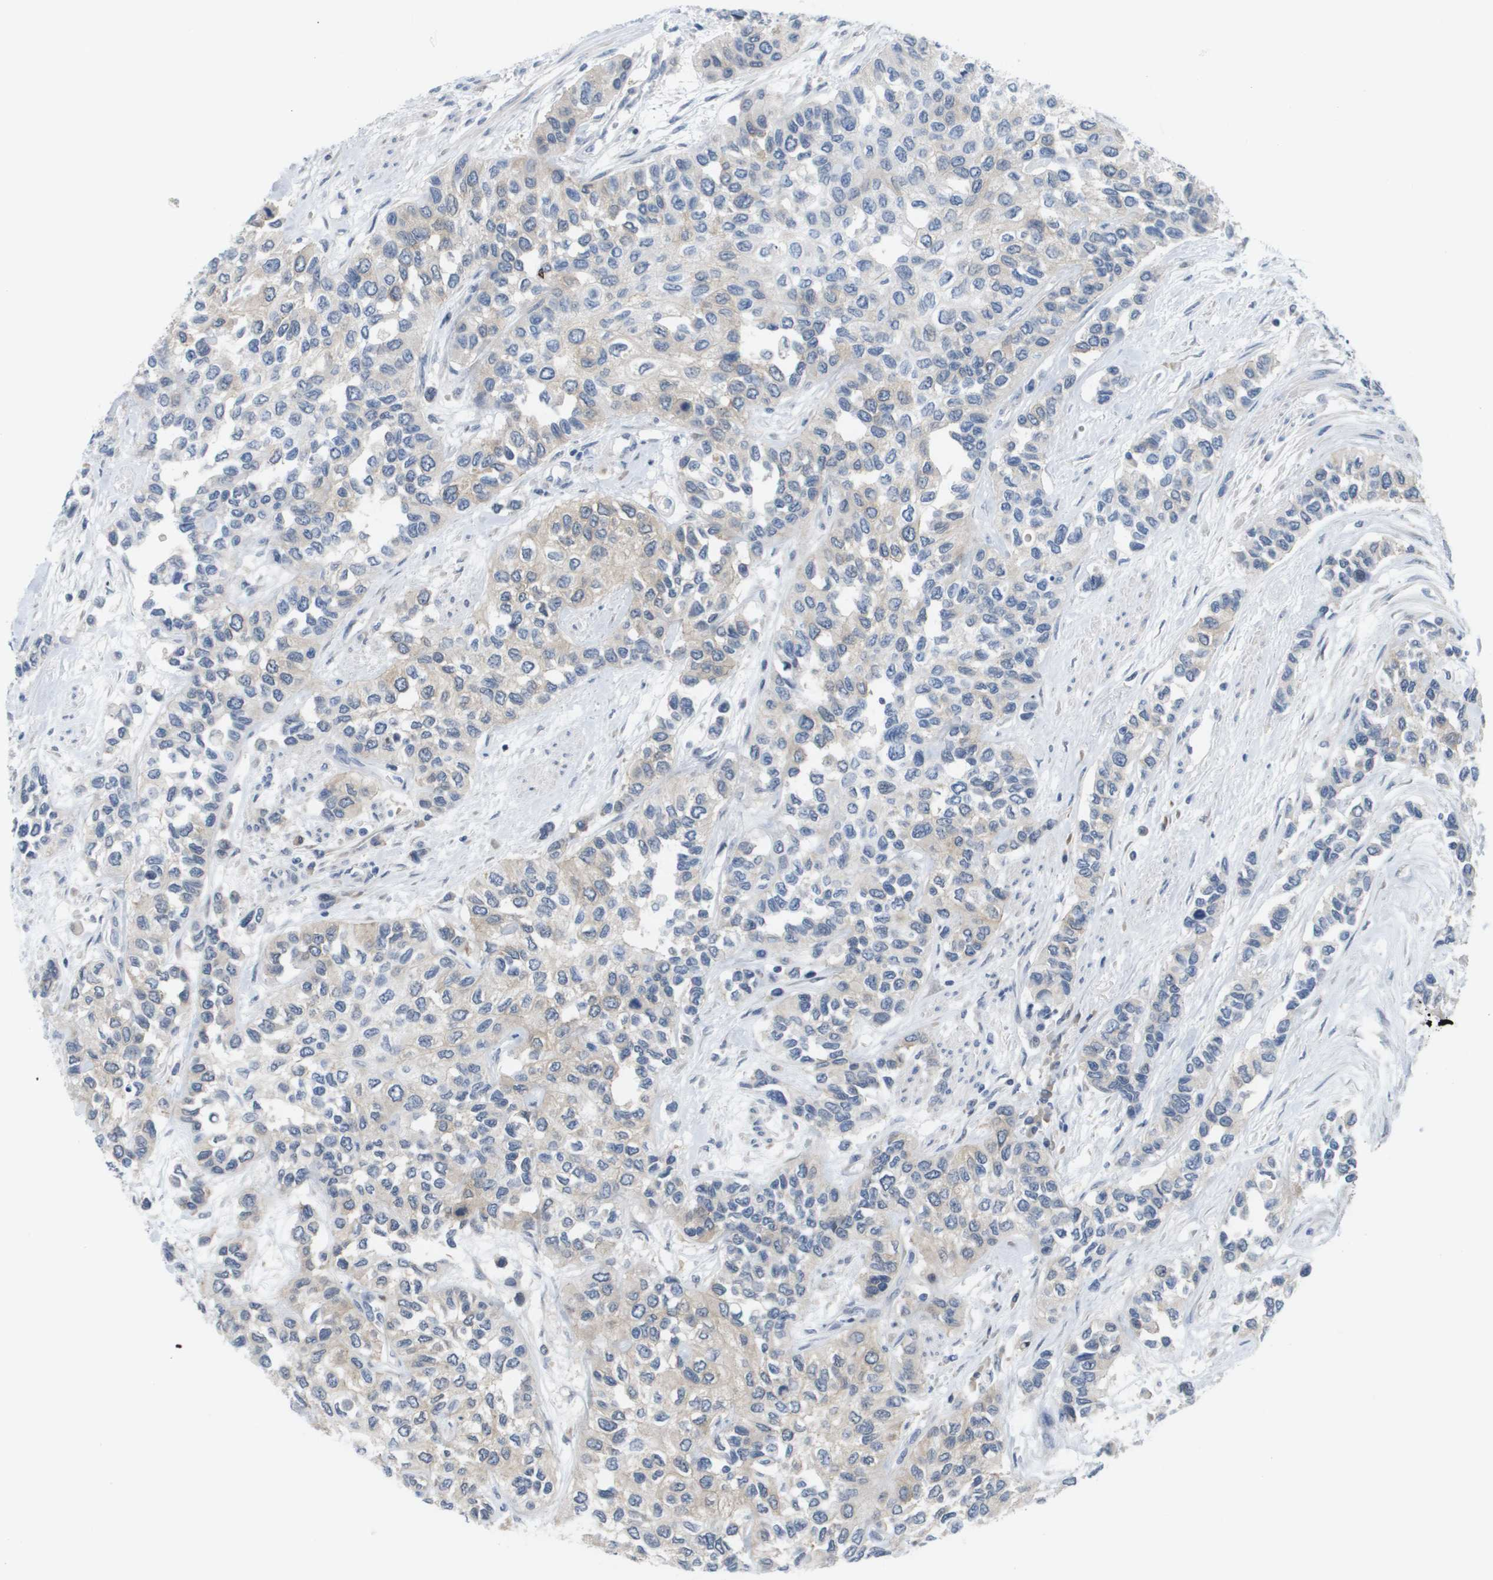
{"staining": {"intensity": "weak", "quantity": "<25%", "location": "cytoplasmic/membranous"}, "tissue": "urothelial cancer", "cell_type": "Tumor cells", "image_type": "cancer", "snomed": [{"axis": "morphology", "description": "Urothelial carcinoma, High grade"}, {"axis": "topography", "description": "Urinary bladder"}], "caption": "Urothelial carcinoma (high-grade) was stained to show a protein in brown. There is no significant staining in tumor cells.", "gene": "MARCHF8", "patient": {"sex": "female", "age": 56}}